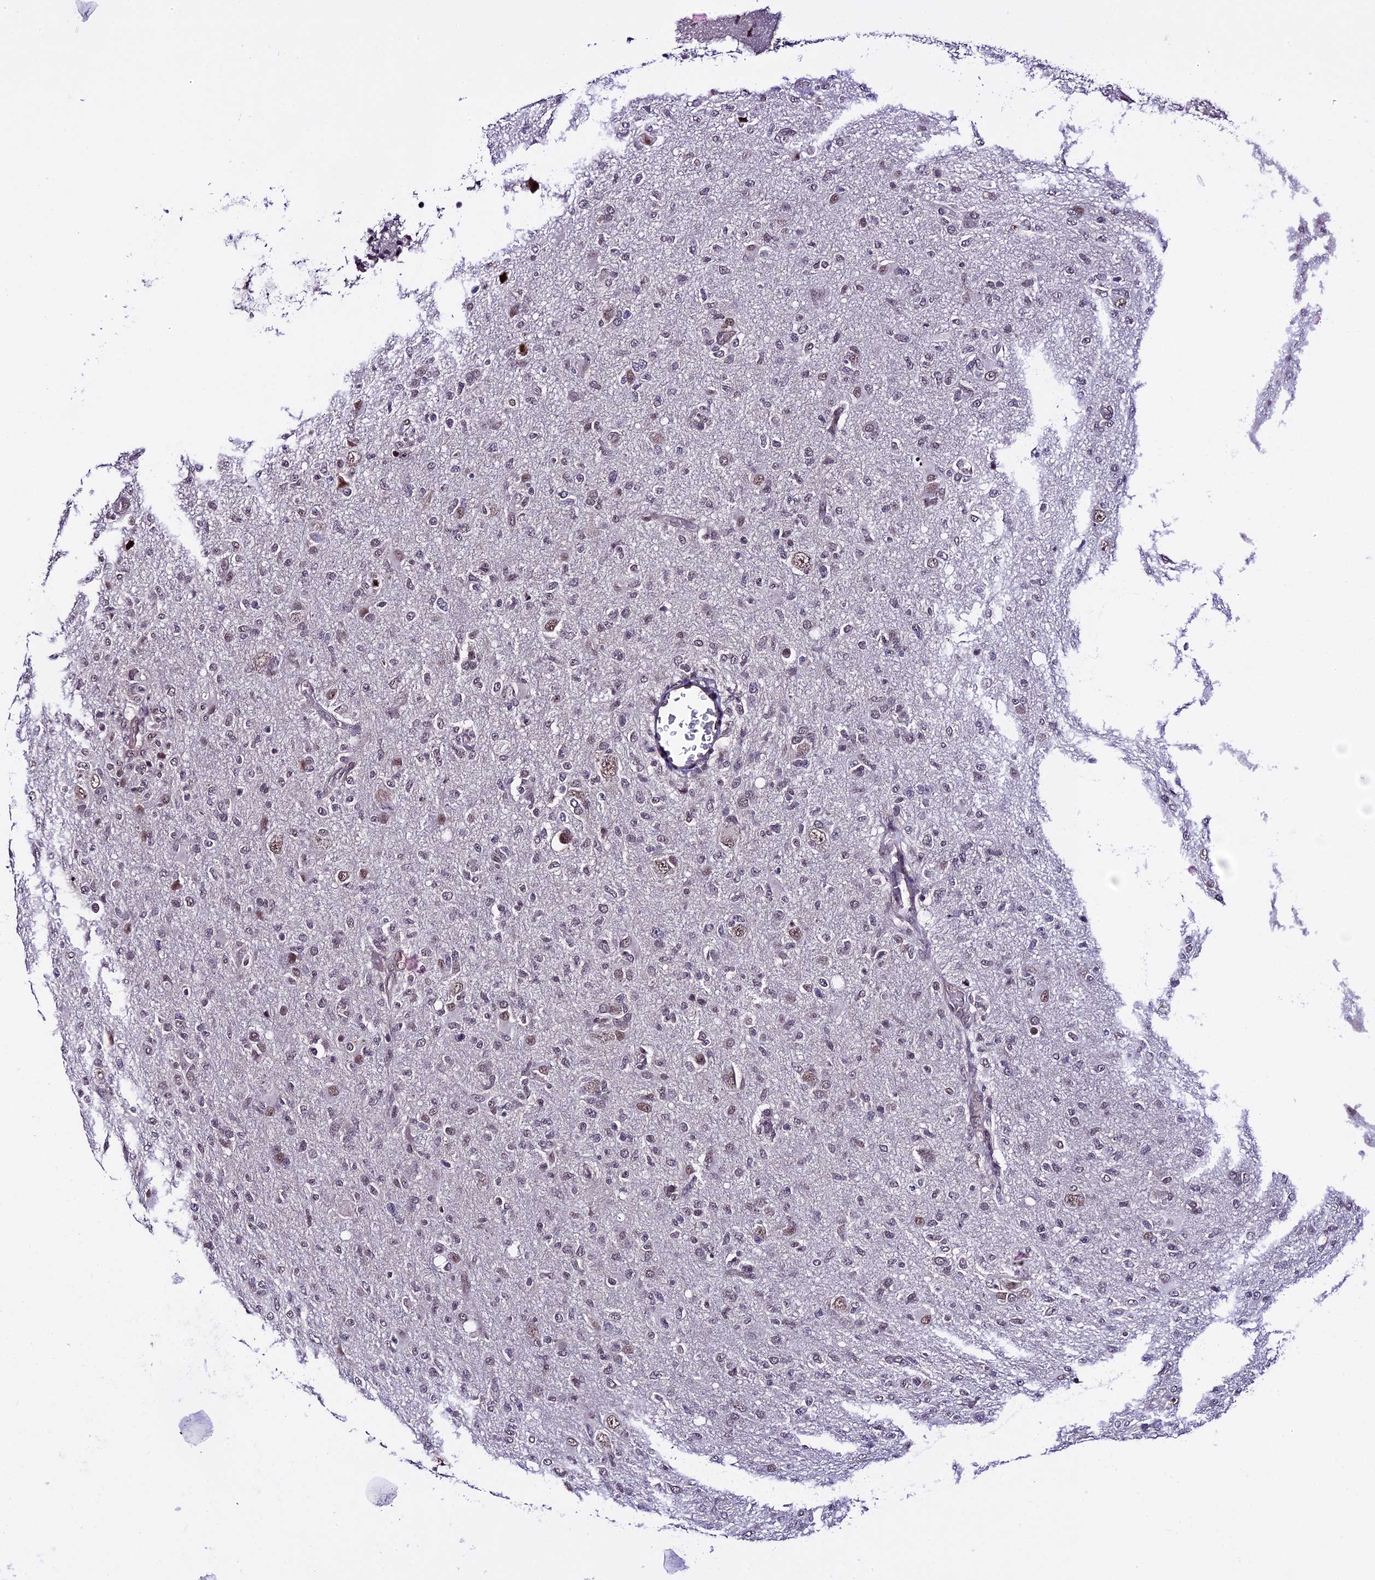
{"staining": {"intensity": "weak", "quantity": "25%-75%", "location": "nuclear"}, "tissue": "glioma", "cell_type": "Tumor cells", "image_type": "cancer", "snomed": [{"axis": "morphology", "description": "Glioma, malignant, High grade"}, {"axis": "topography", "description": "Brain"}], "caption": "A high-resolution image shows immunohistochemistry staining of glioma, which reveals weak nuclear staining in approximately 25%-75% of tumor cells.", "gene": "TCP11L2", "patient": {"sex": "female", "age": 57}}